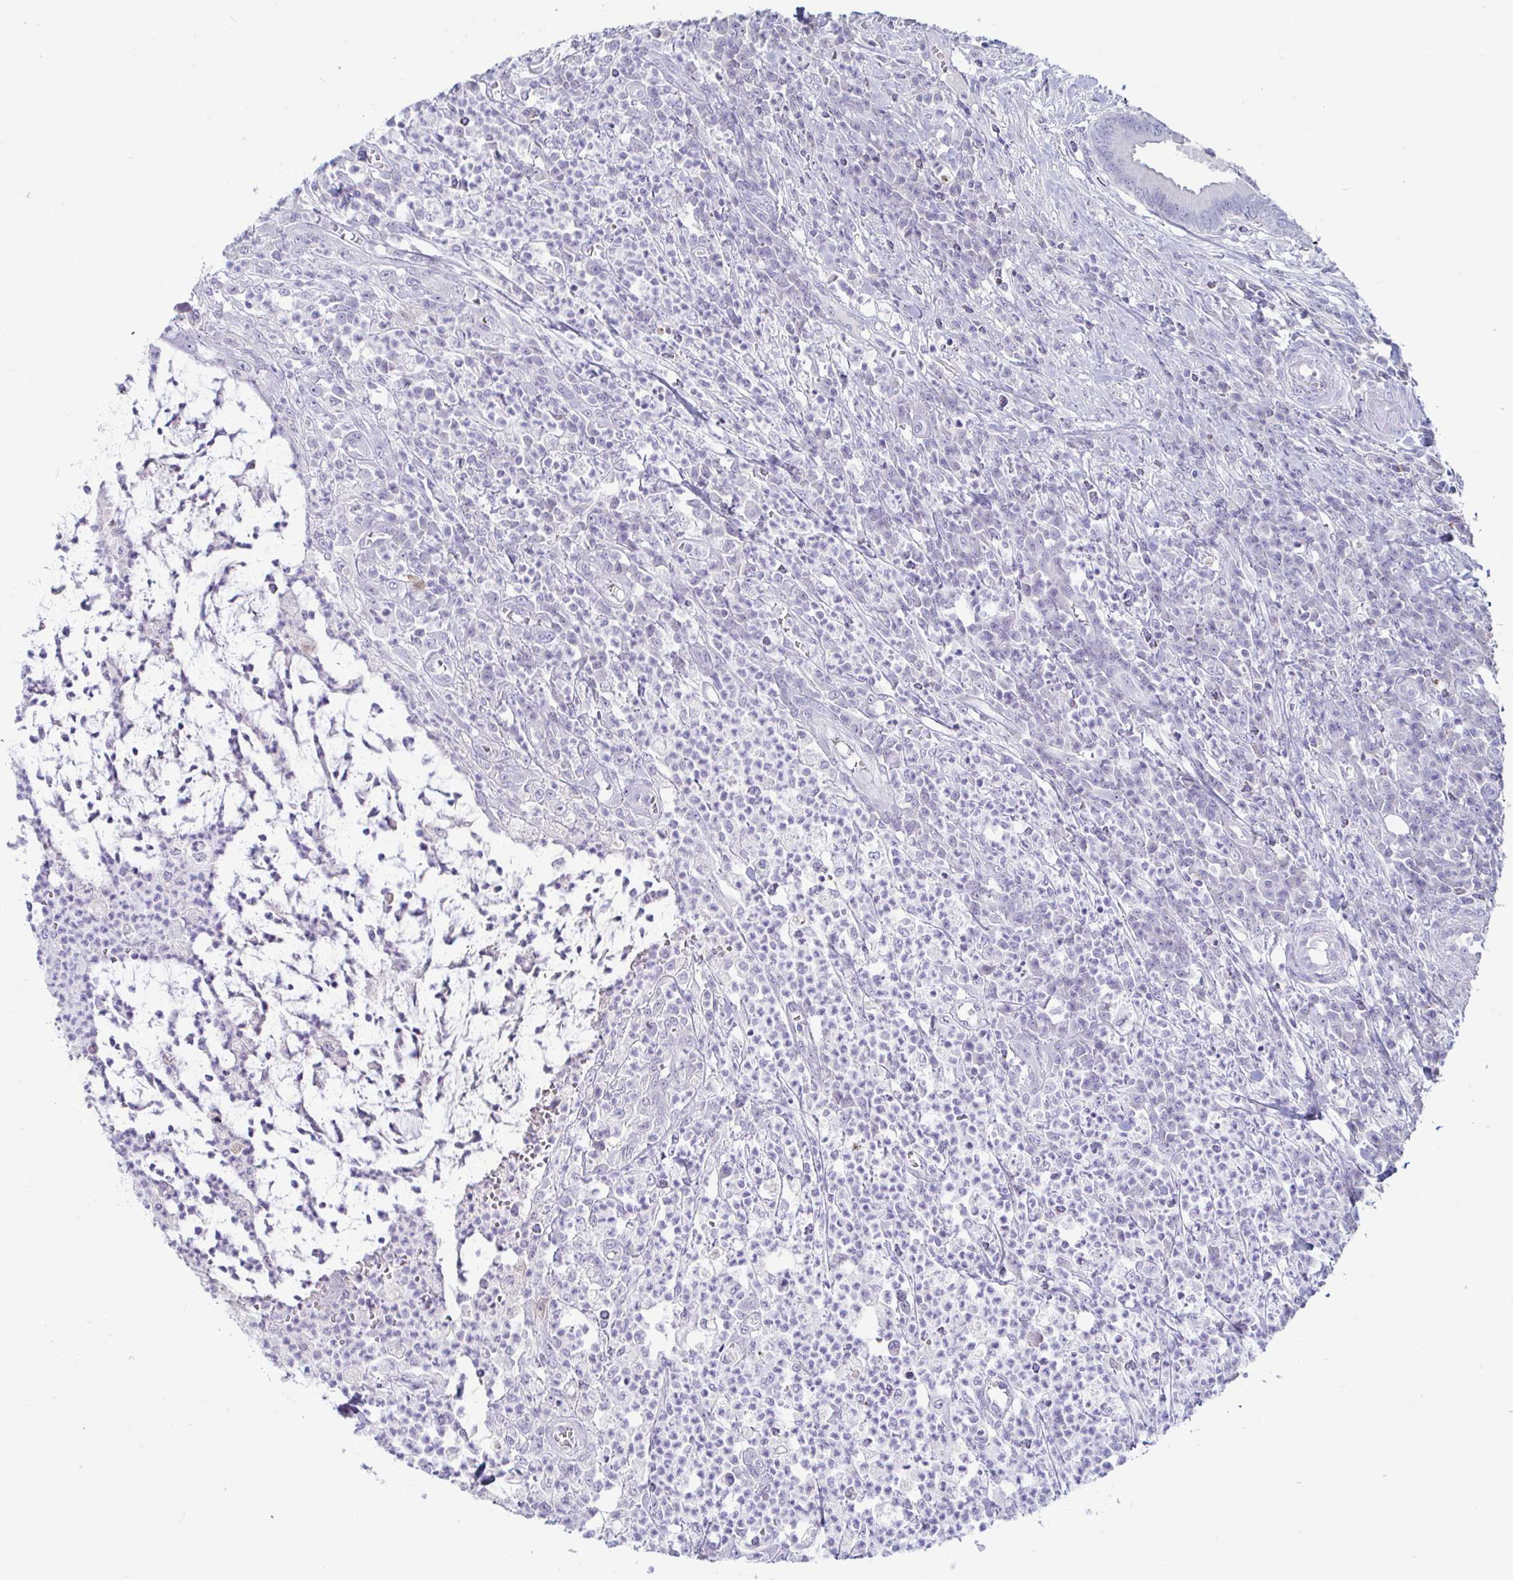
{"staining": {"intensity": "negative", "quantity": "none", "location": "none"}, "tissue": "colorectal cancer", "cell_type": "Tumor cells", "image_type": "cancer", "snomed": [{"axis": "morphology", "description": "Adenocarcinoma, NOS"}, {"axis": "topography", "description": "Colon"}], "caption": "There is no significant expression in tumor cells of colorectal cancer (adenocarcinoma).", "gene": "GSTM1", "patient": {"sex": "male", "age": 65}}